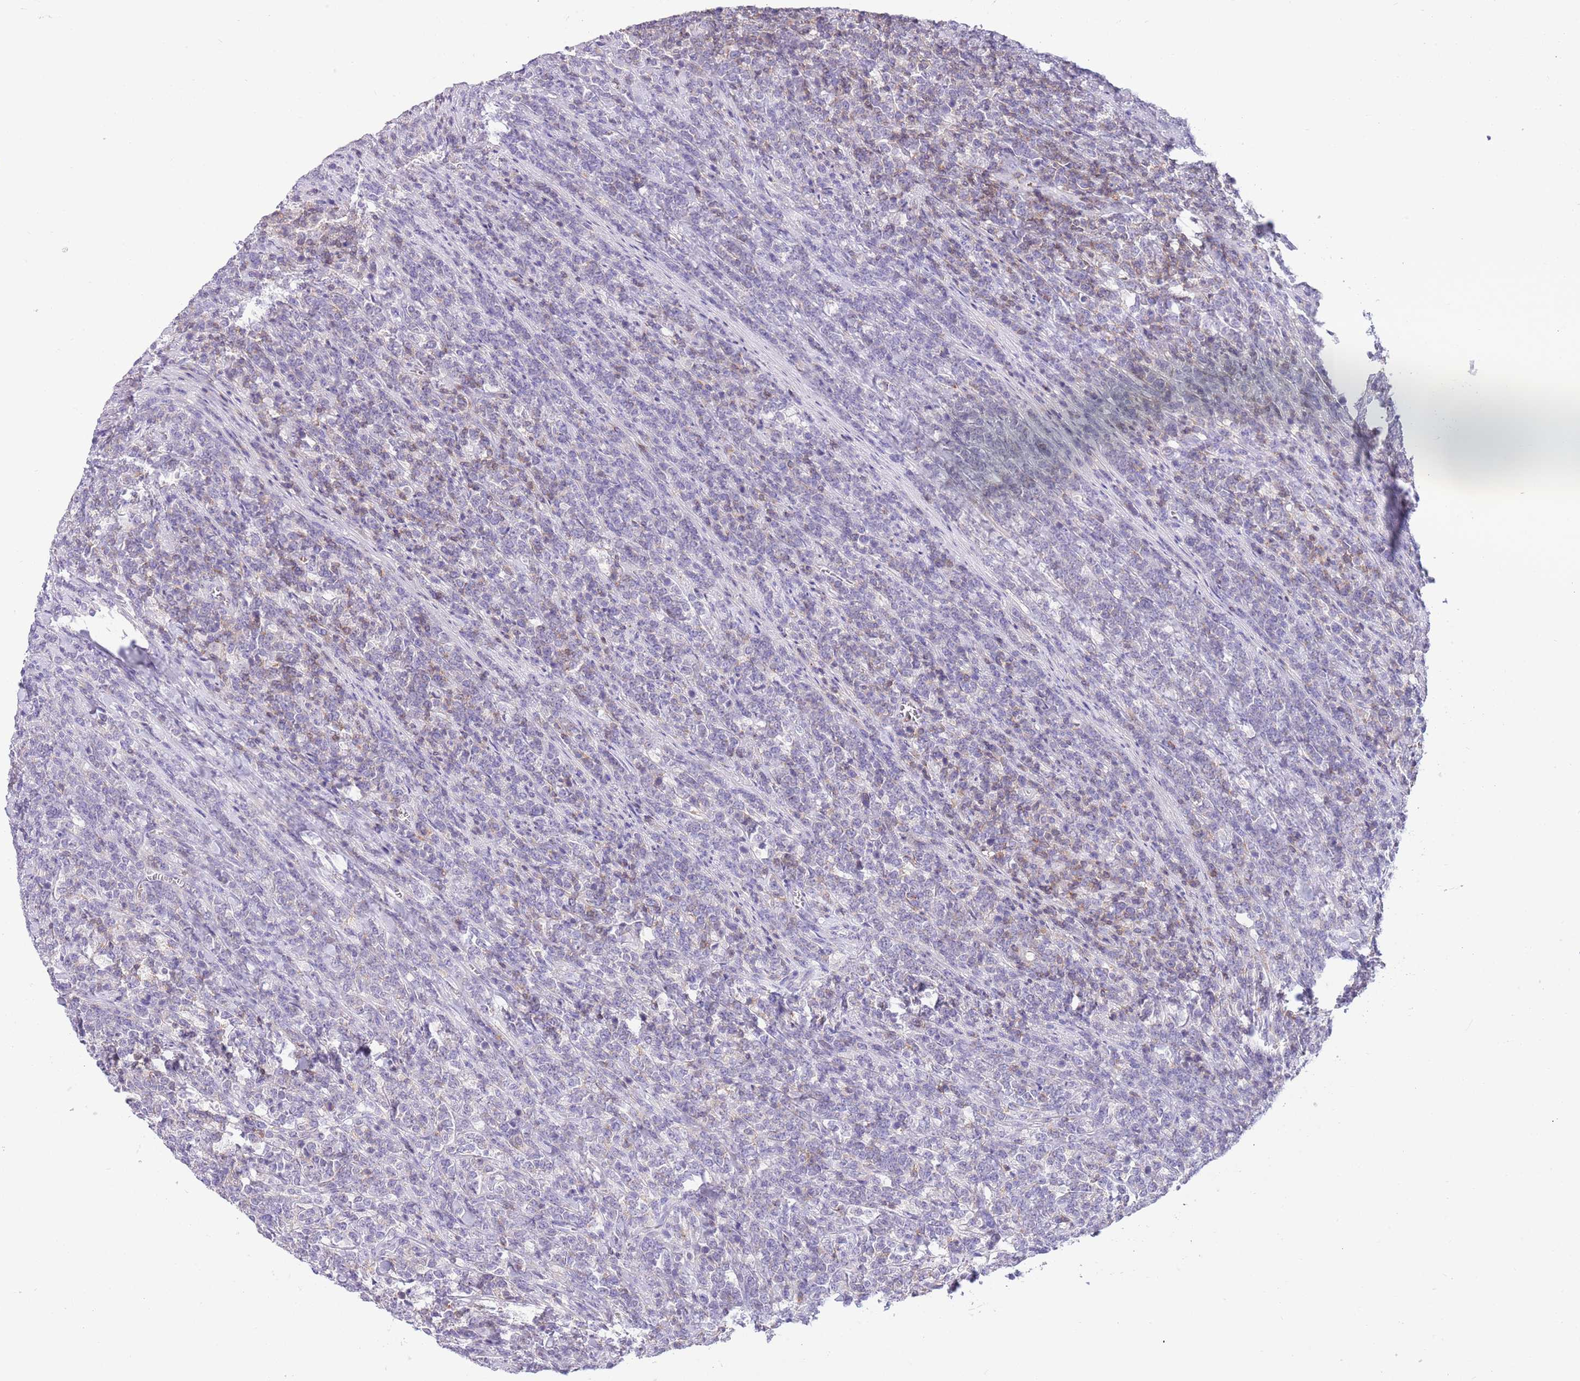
{"staining": {"intensity": "negative", "quantity": "none", "location": "none"}, "tissue": "lymphoma", "cell_type": "Tumor cells", "image_type": "cancer", "snomed": [{"axis": "morphology", "description": "Malignant lymphoma, non-Hodgkin's type, High grade"}, {"axis": "topography", "description": "Small intestine"}], "caption": "Immunohistochemical staining of malignant lymphoma, non-Hodgkin's type (high-grade) exhibits no significant expression in tumor cells.", "gene": "OR4Q3", "patient": {"sex": "male", "age": 8}}